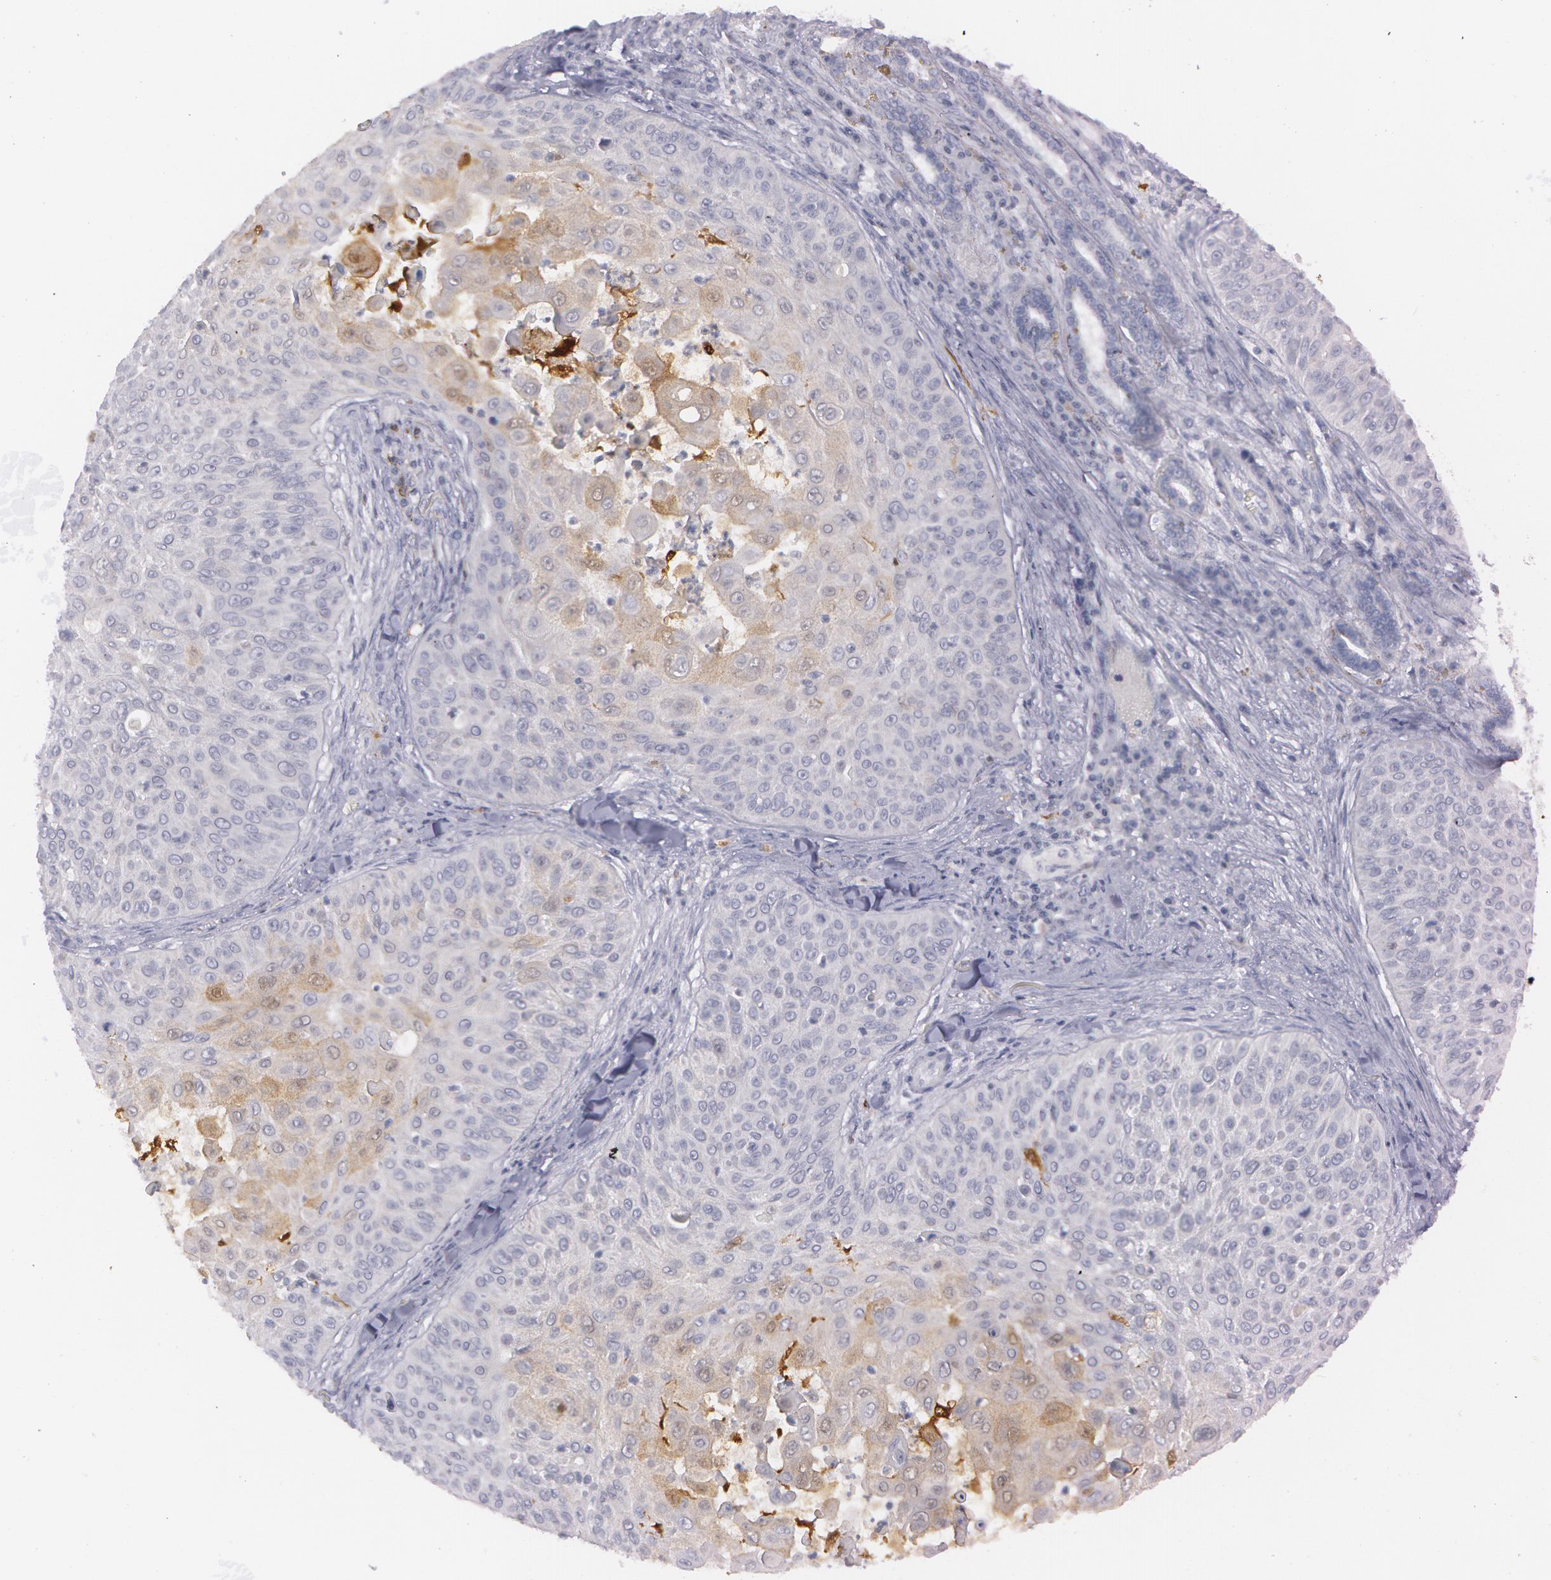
{"staining": {"intensity": "weak", "quantity": "<25%", "location": "cytoplasmic/membranous"}, "tissue": "skin cancer", "cell_type": "Tumor cells", "image_type": "cancer", "snomed": [{"axis": "morphology", "description": "Squamous cell carcinoma, NOS"}, {"axis": "topography", "description": "Skin"}], "caption": "Tumor cells are negative for brown protein staining in skin squamous cell carcinoma.", "gene": "IL1RN", "patient": {"sex": "male", "age": 82}}